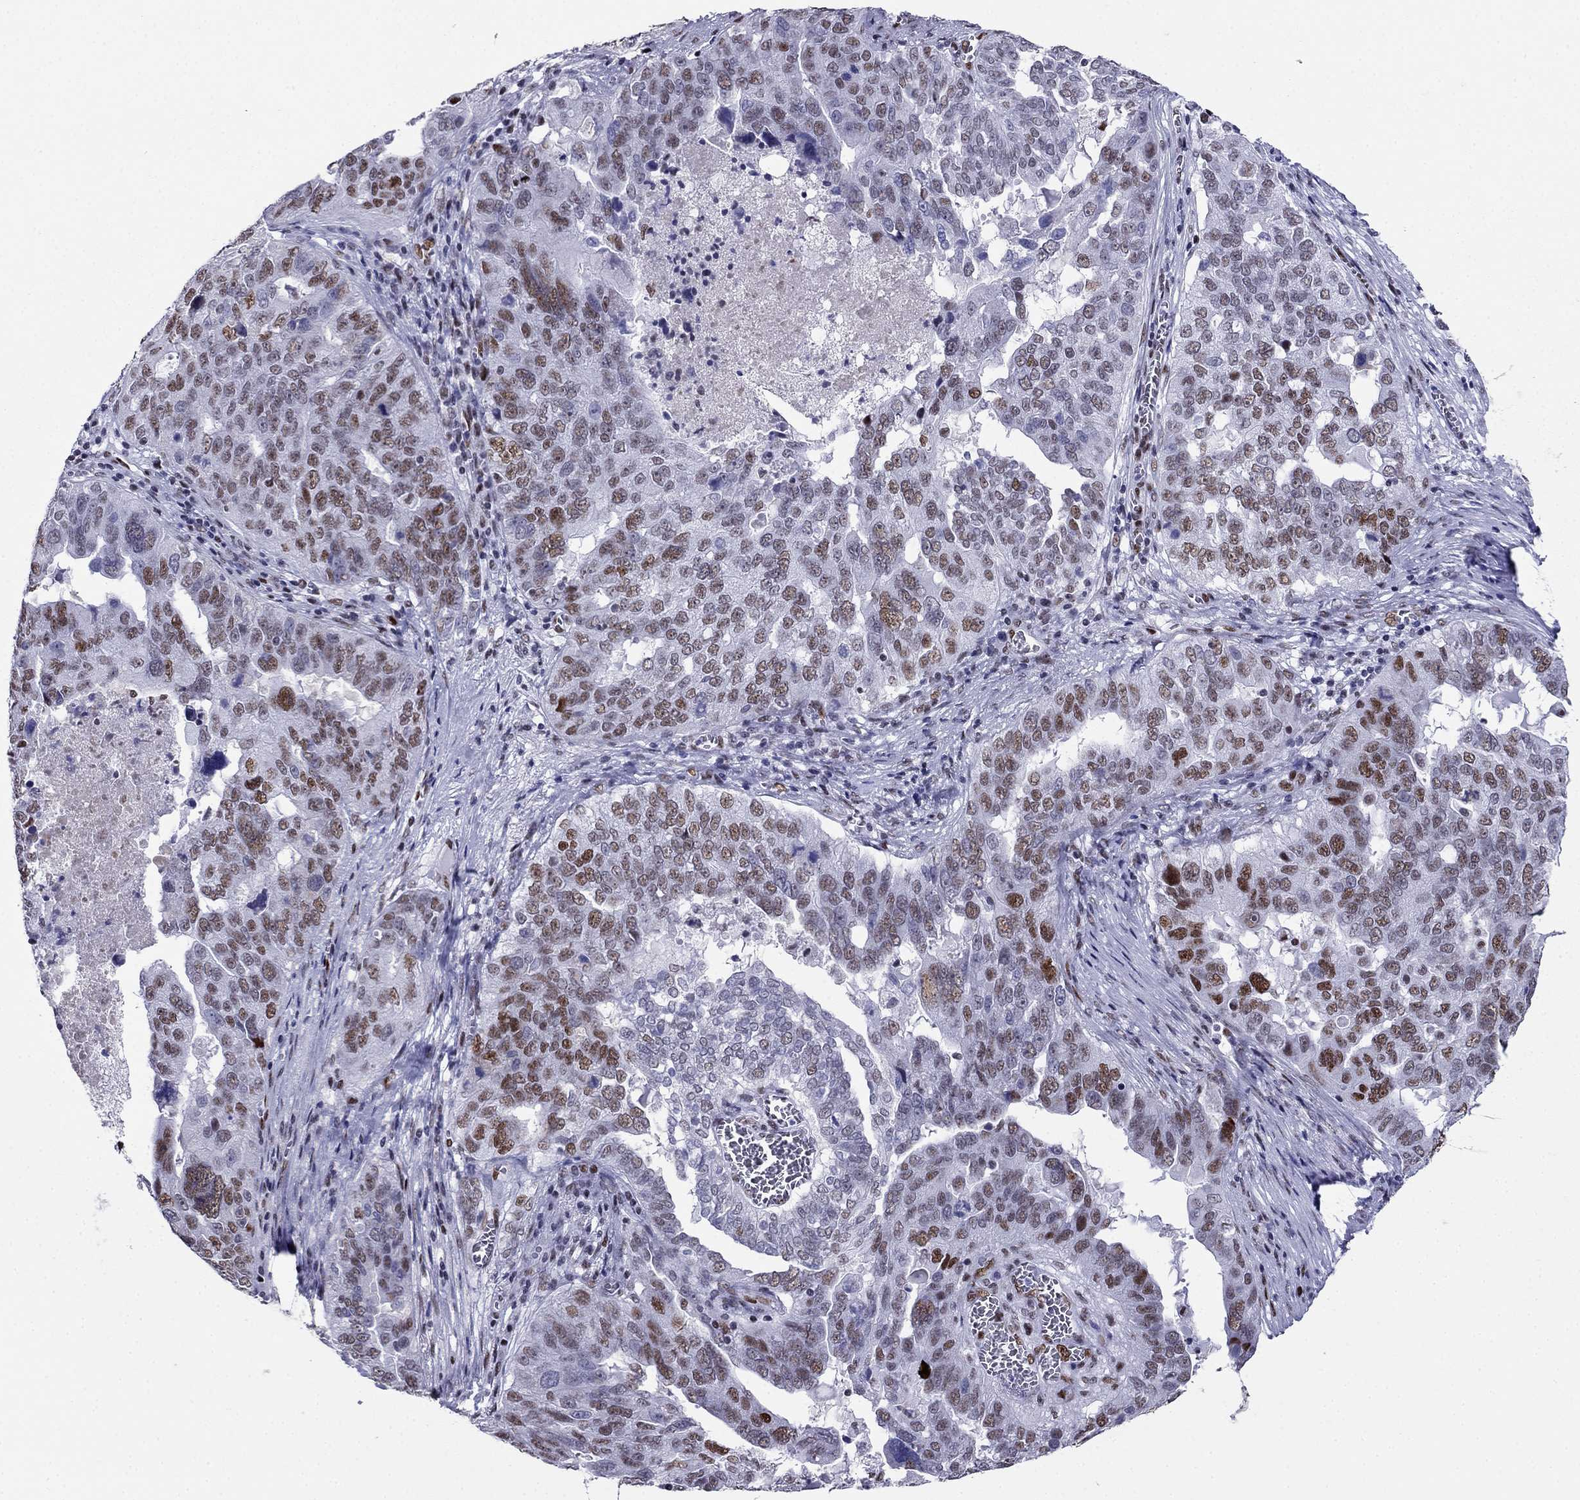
{"staining": {"intensity": "strong", "quantity": "25%-75%", "location": "nuclear"}, "tissue": "ovarian cancer", "cell_type": "Tumor cells", "image_type": "cancer", "snomed": [{"axis": "morphology", "description": "Carcinoma, endometroid"}, {"axis": "topography", "description": "Soft tissue"}, {"axis": "topography", "description": "Ovary"}], "caption": "Immunohistochemical staining of ovarian cancer (endometroid carcinoma) shows strong nuclear protein positivity in approximately 25%-75% of tumor cells.", "gene": "PPM1G", "patient": {"sex": "female", "age": 52}}